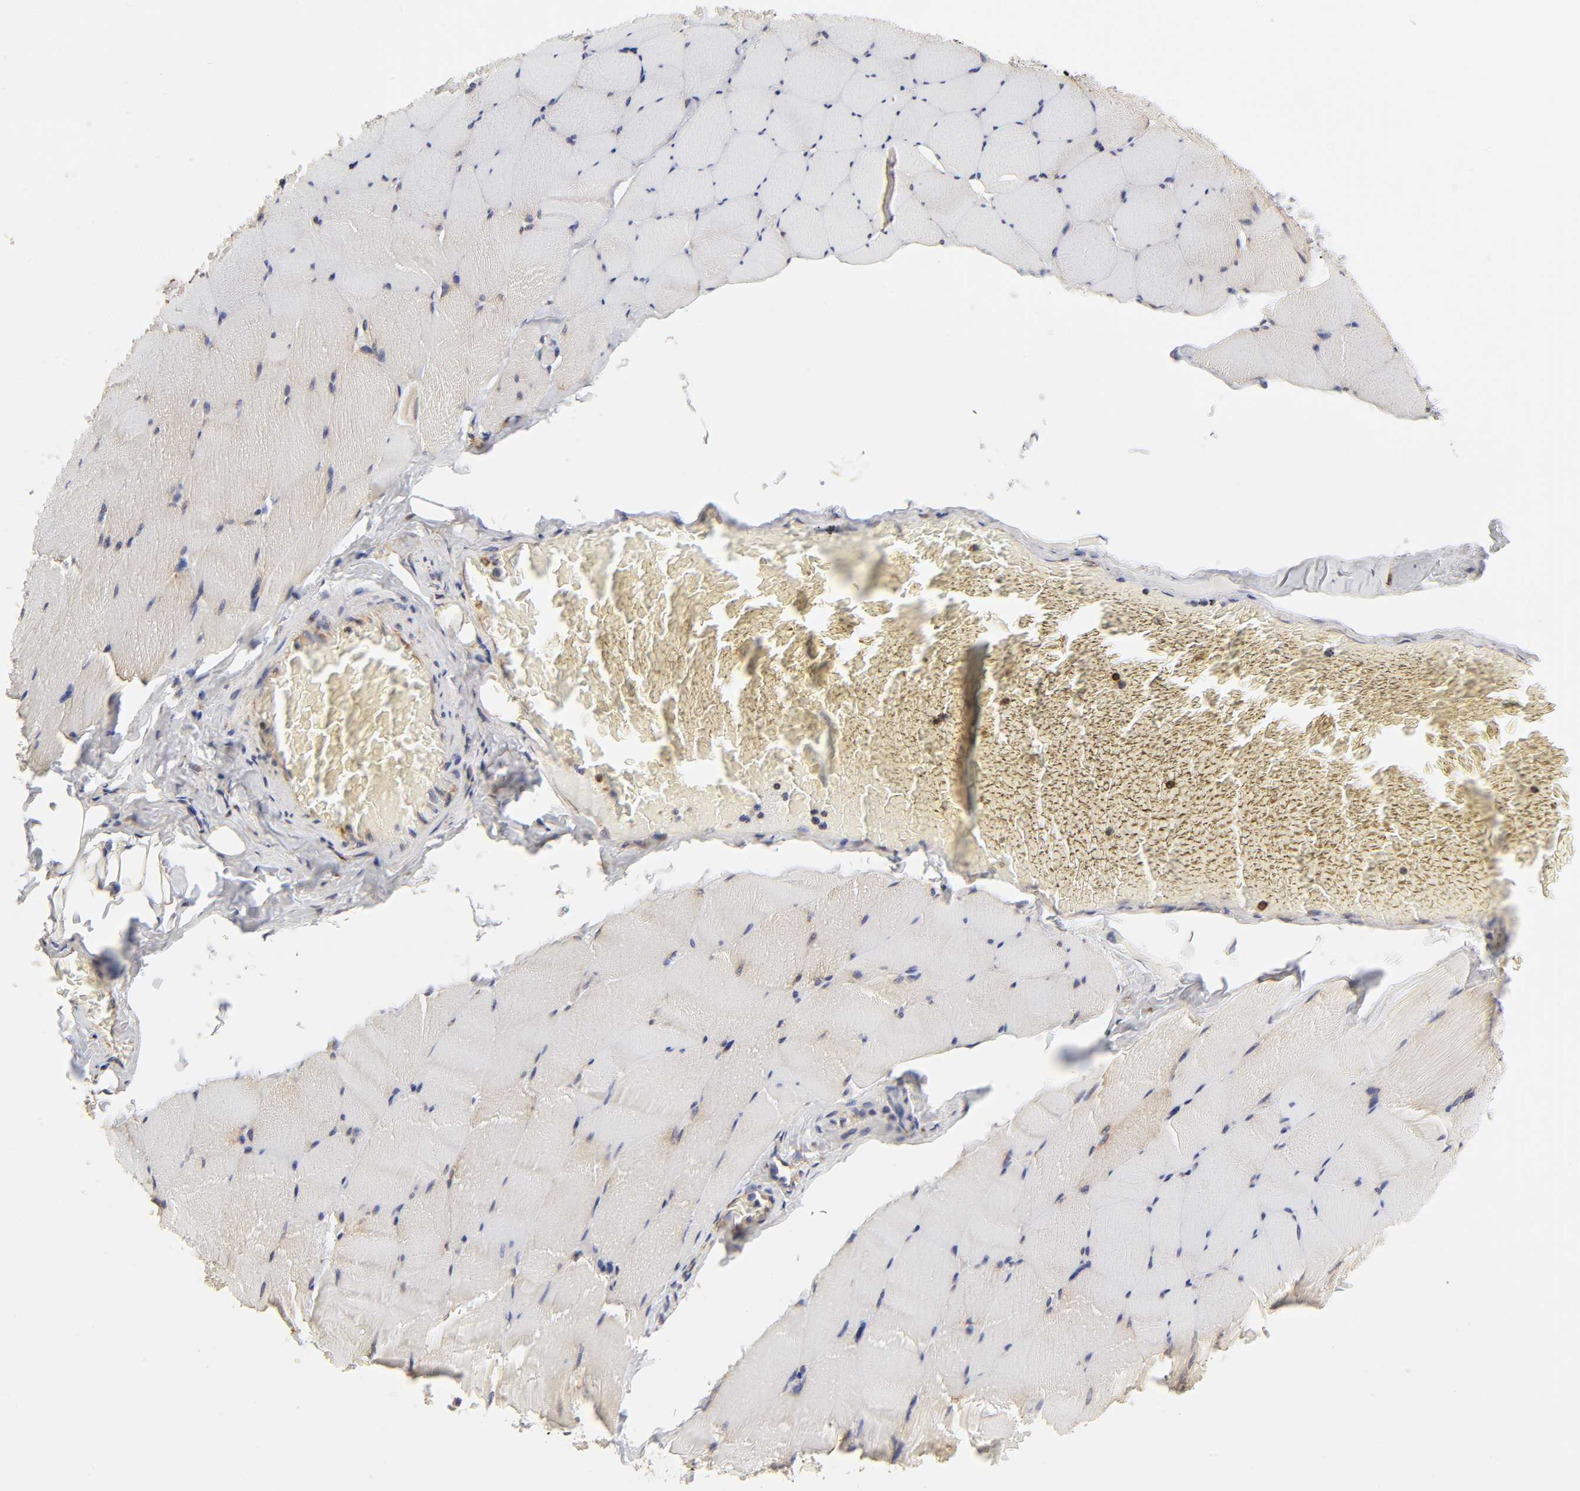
{"staining": {"intensity": "moderate", "quantity": ">75%", "location": "cytoplasmic/membranous"}, "tissue": "skeletal muscle", "cell_type": "Myocytes", "image_type": "normal", "snomed": [{"axis": "morphology", "description": "Normal tissue, NOS"}, {"axis": "topography", "description": "Skeletal muscle"}], "caption": "Immunohistochemistry histopathology image of benign skeletal muscle: human skeletal muscle stained using IHC demonstrates medium levels of moderate protein expression localized specifically in the cytoplasmic/membranous of myocytes, appearing as a cytoplasmic/membranous brown color.", "gene": "RPL14", "patient": {"sex": "male", "age": 62}}